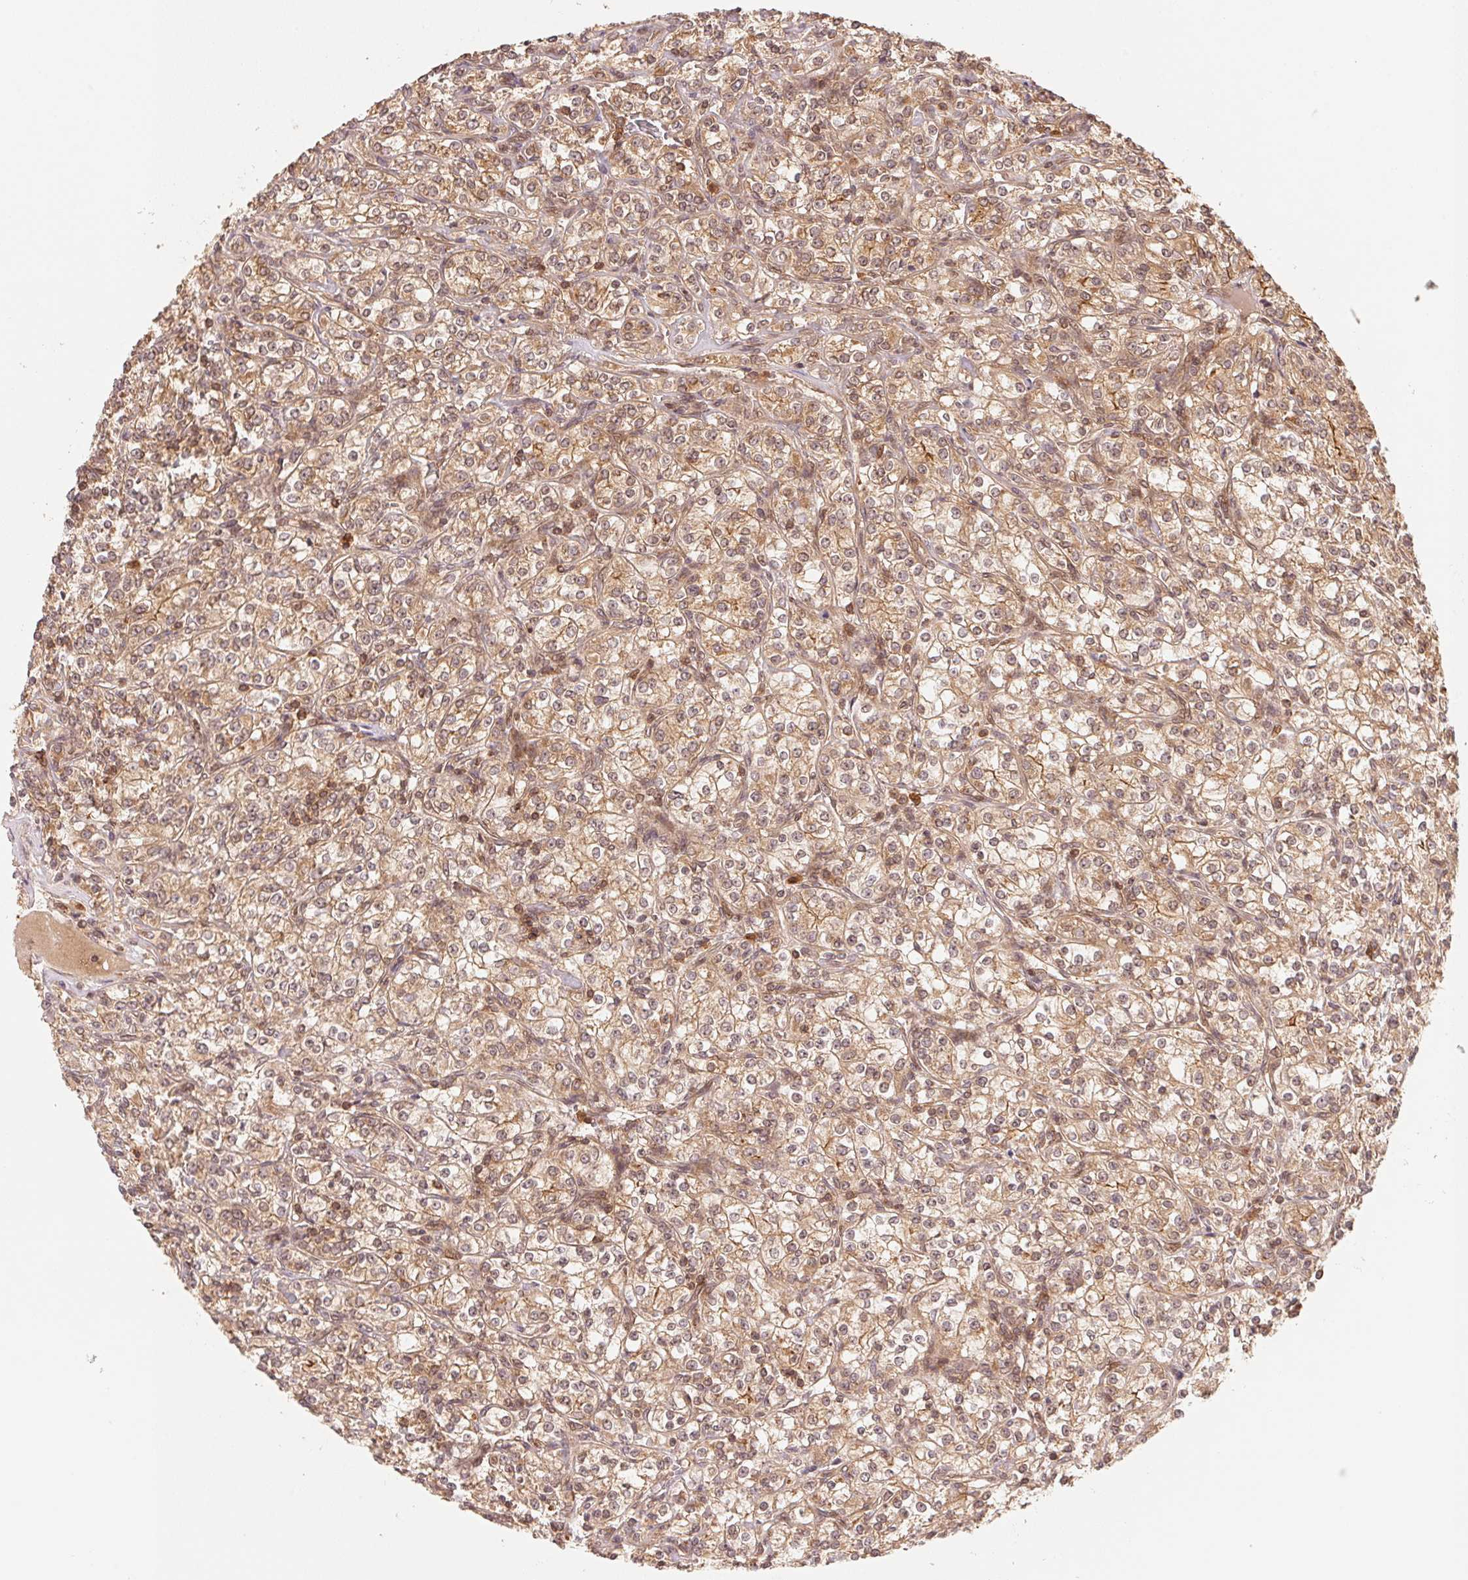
{"staining": {"intensity": "moderate", "quantity": ">75%", "location": "cytoplasmic/membranous,nuclear"}, "tissue": "renal cancer", "cell_type": "Tumor cells", "image_type": "cancer", "snomed": [{"axis": "morphology", "description": "Adenocarcinoma, NOS"}, {"axis": "topography", "description": "Kidney"}], "caption": "Human renal cancer (adenocarcinoma) stained with a brown dye reveals moderate cytoplasmic/membranous and nuclear positive staining in approximately >75% of tumor cells.", "gene": "CCDC102B", "patient": {"sex": "male", "age": 77}}